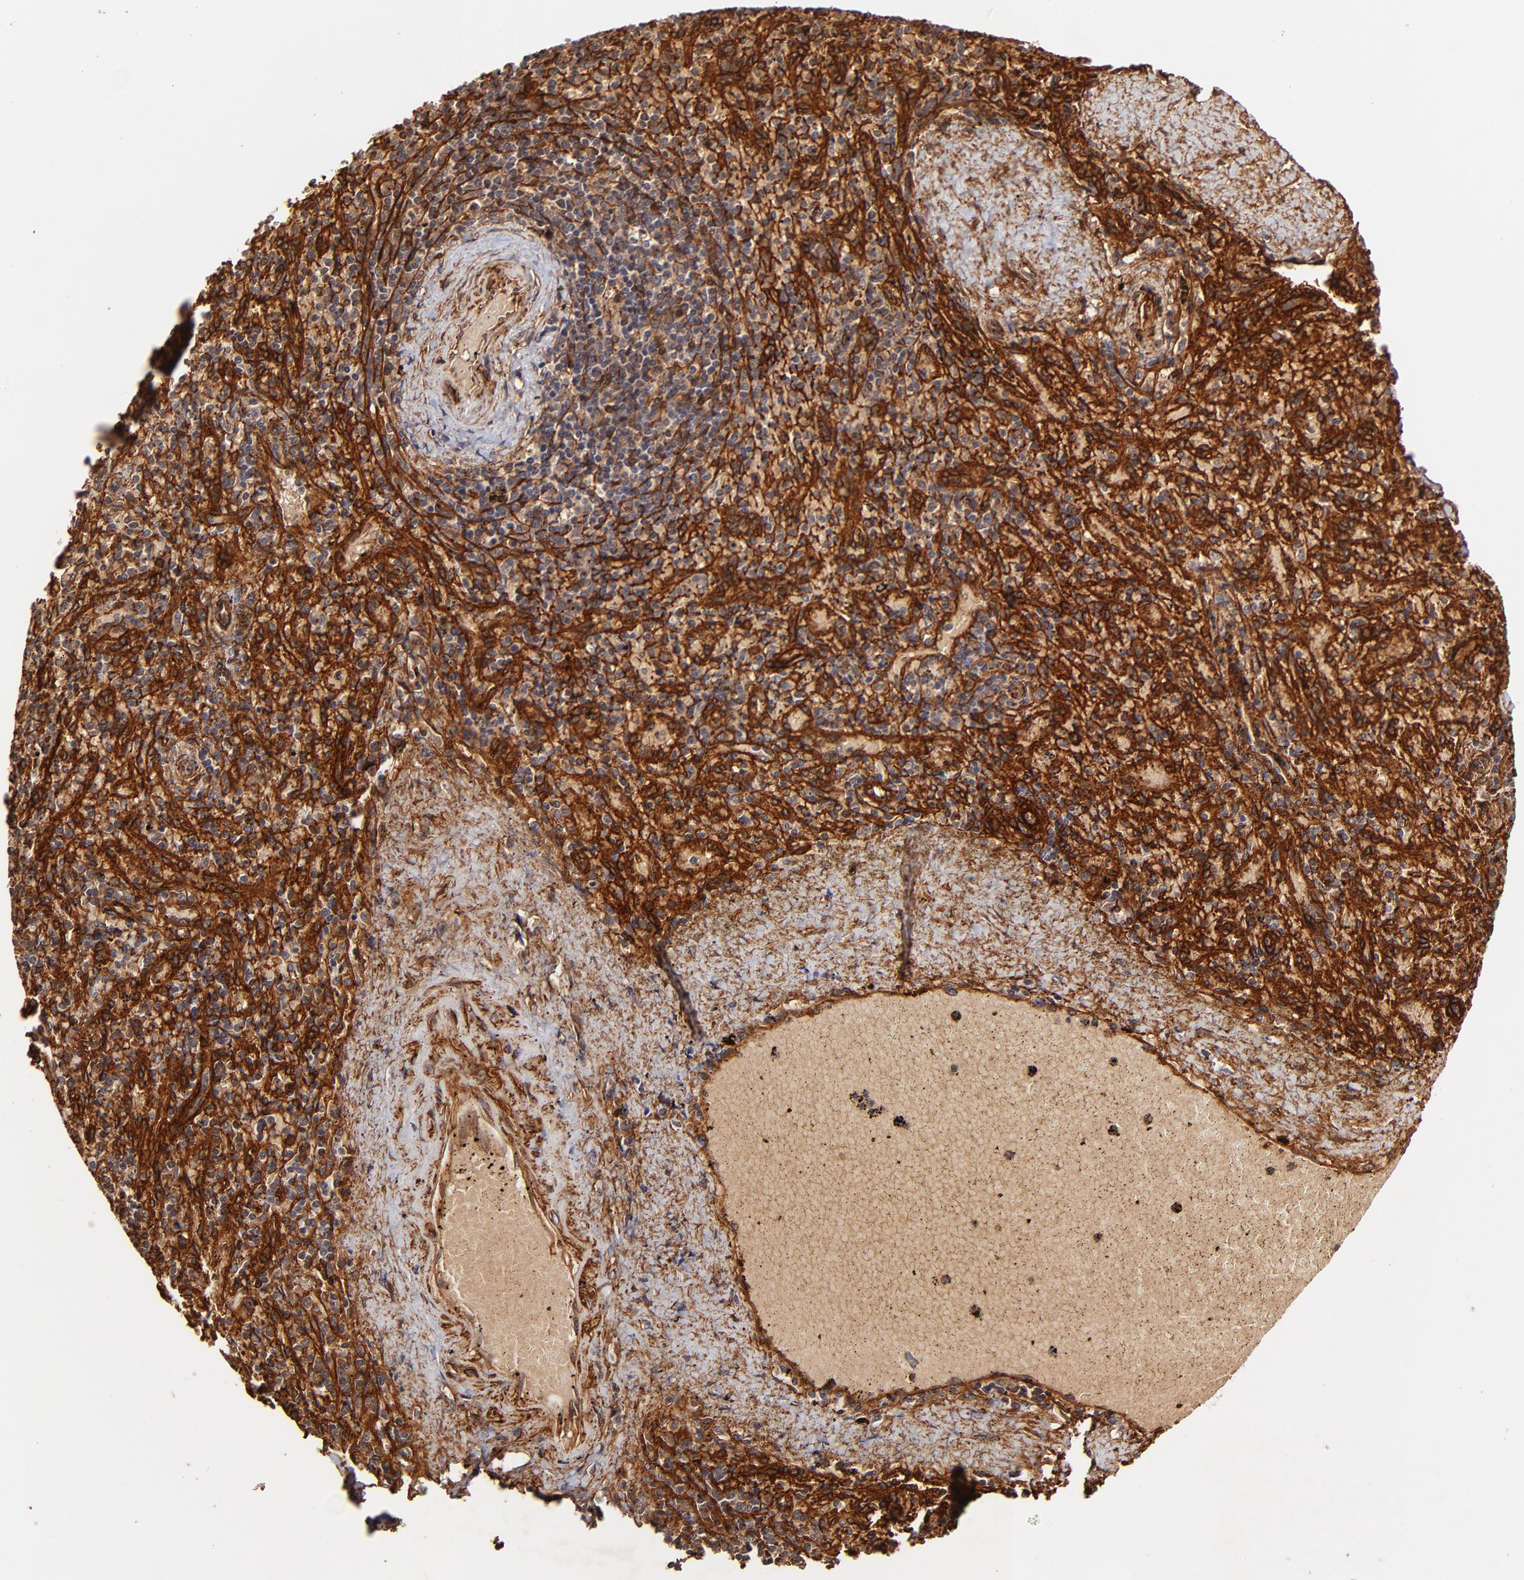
{"staining": {"intensity": "strong", "quantity": ">75%", "location": "cytoplasmic/membranous"}, "tissue": "spleen", "cell_type": "Cells in red pulp", "image_type": "normal", "snomed": [{"axis": "morphology", "description": "Normal tissue, NOS"}, {"axis": "topography", "description": "Spleen"}], "caption": "Immunohistochemistry of benign human spleen shows high levels of strong cytoplasmic/membranous positivity in approximately >75% of cells in red pulp. (DAB (3,3'-diaminobenzidine) IHC, brown staining for protein, blue staining for nuclei).", "gene": "ITGB1", "patient": {"sex": "female", "age": 43}}